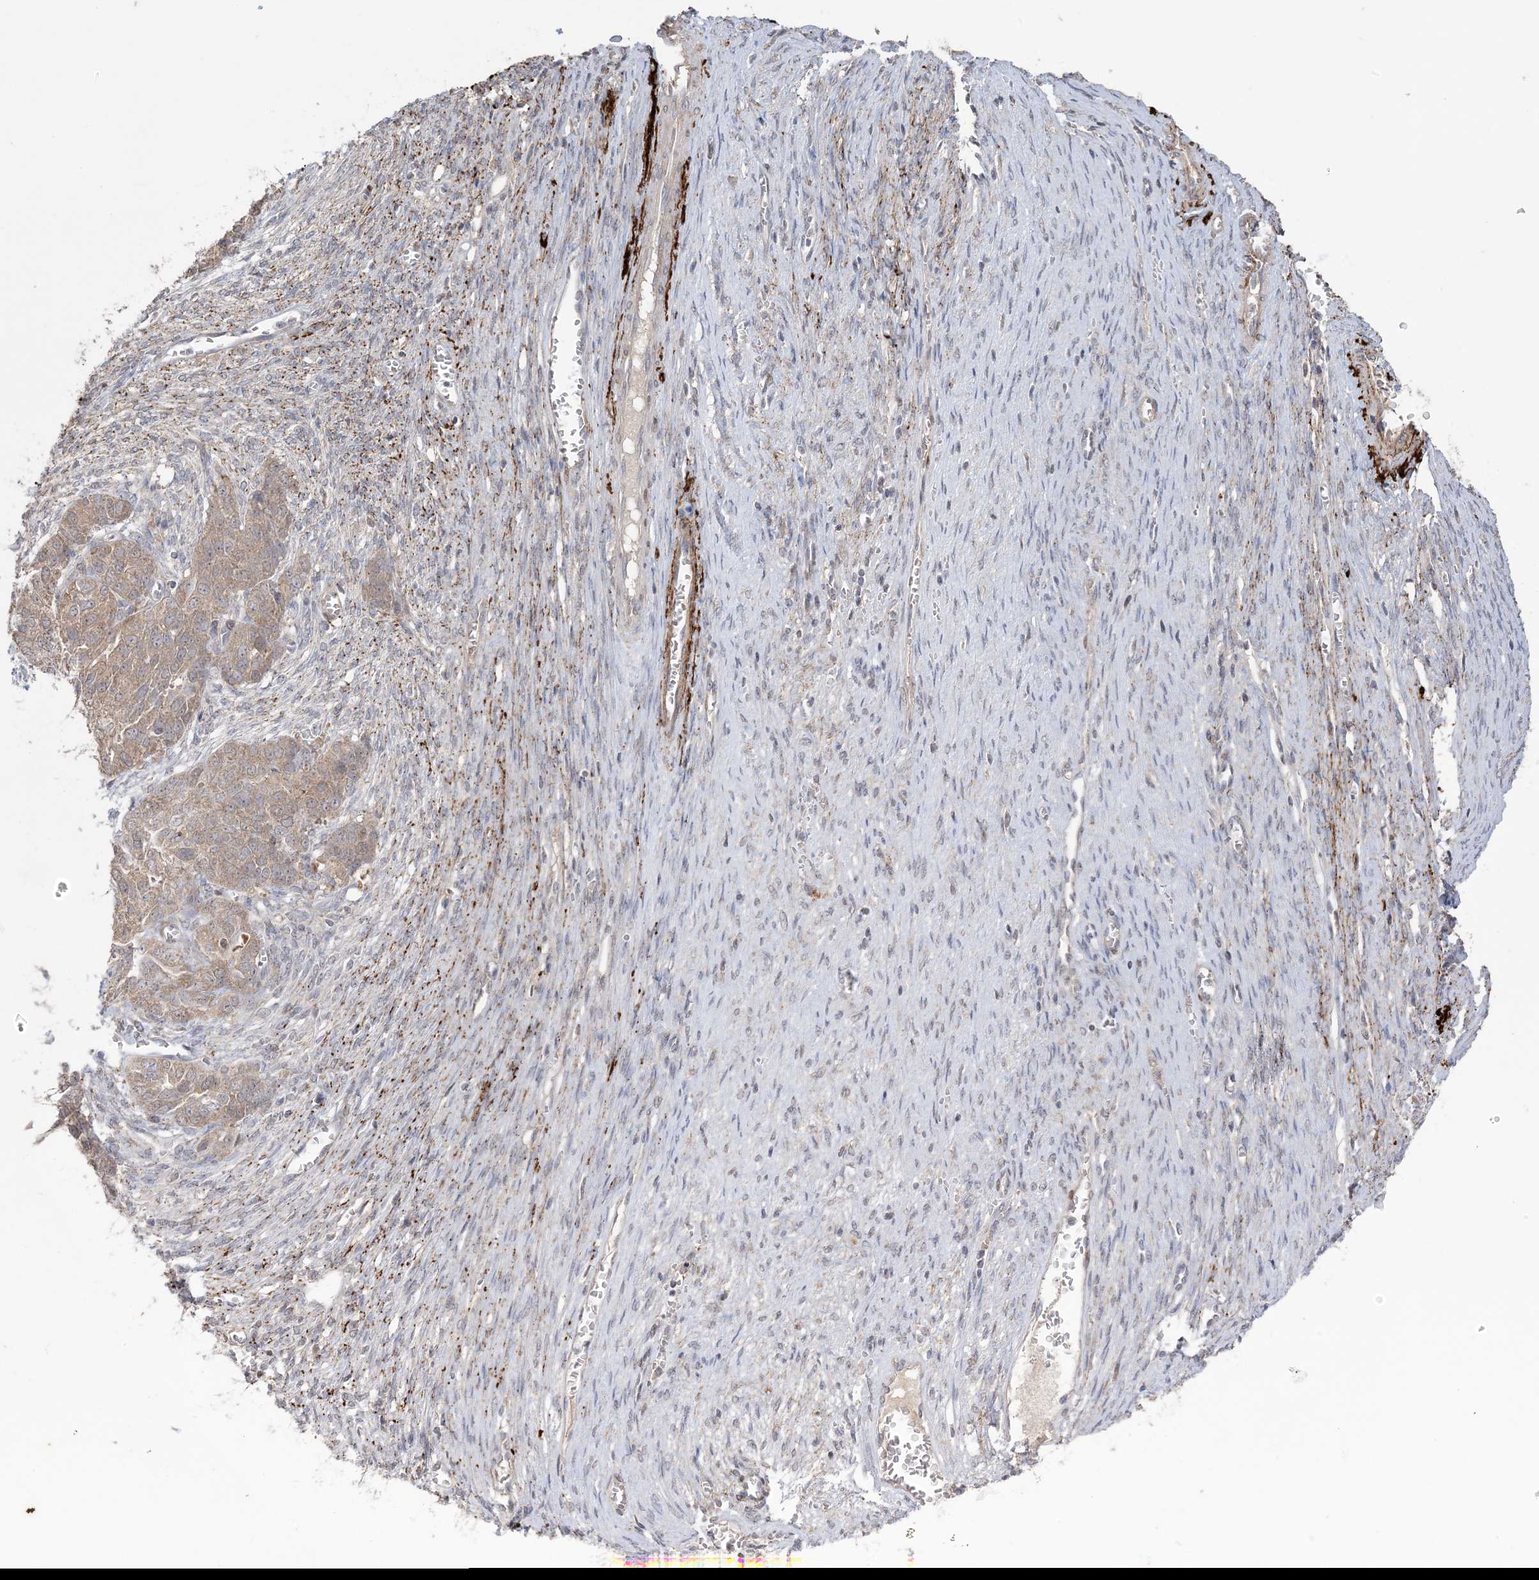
{"staining": {"intensity": "weak", "quantity": ">75%", "location": "cytoplasmic/membranous"}, "tissue": "ovarian cancer", "cell_type": "Tumor cells", "image_type": "cancer", "snomed": [{"axis": "morphology", "description": "Cystadenocarcinoma, serous, NOS"}, {"axis": "topography", "description": "Ovary"}], "caption": "Immunohistochemical staining of ovarian cancer reveals weak cytoplasmic/membranous protein expression in about >75% of tumor cells. (IHC, brightfield microscopy, high magnification).", "gene": "XRN1", "patient": {"sex": "female", "age": 44}}